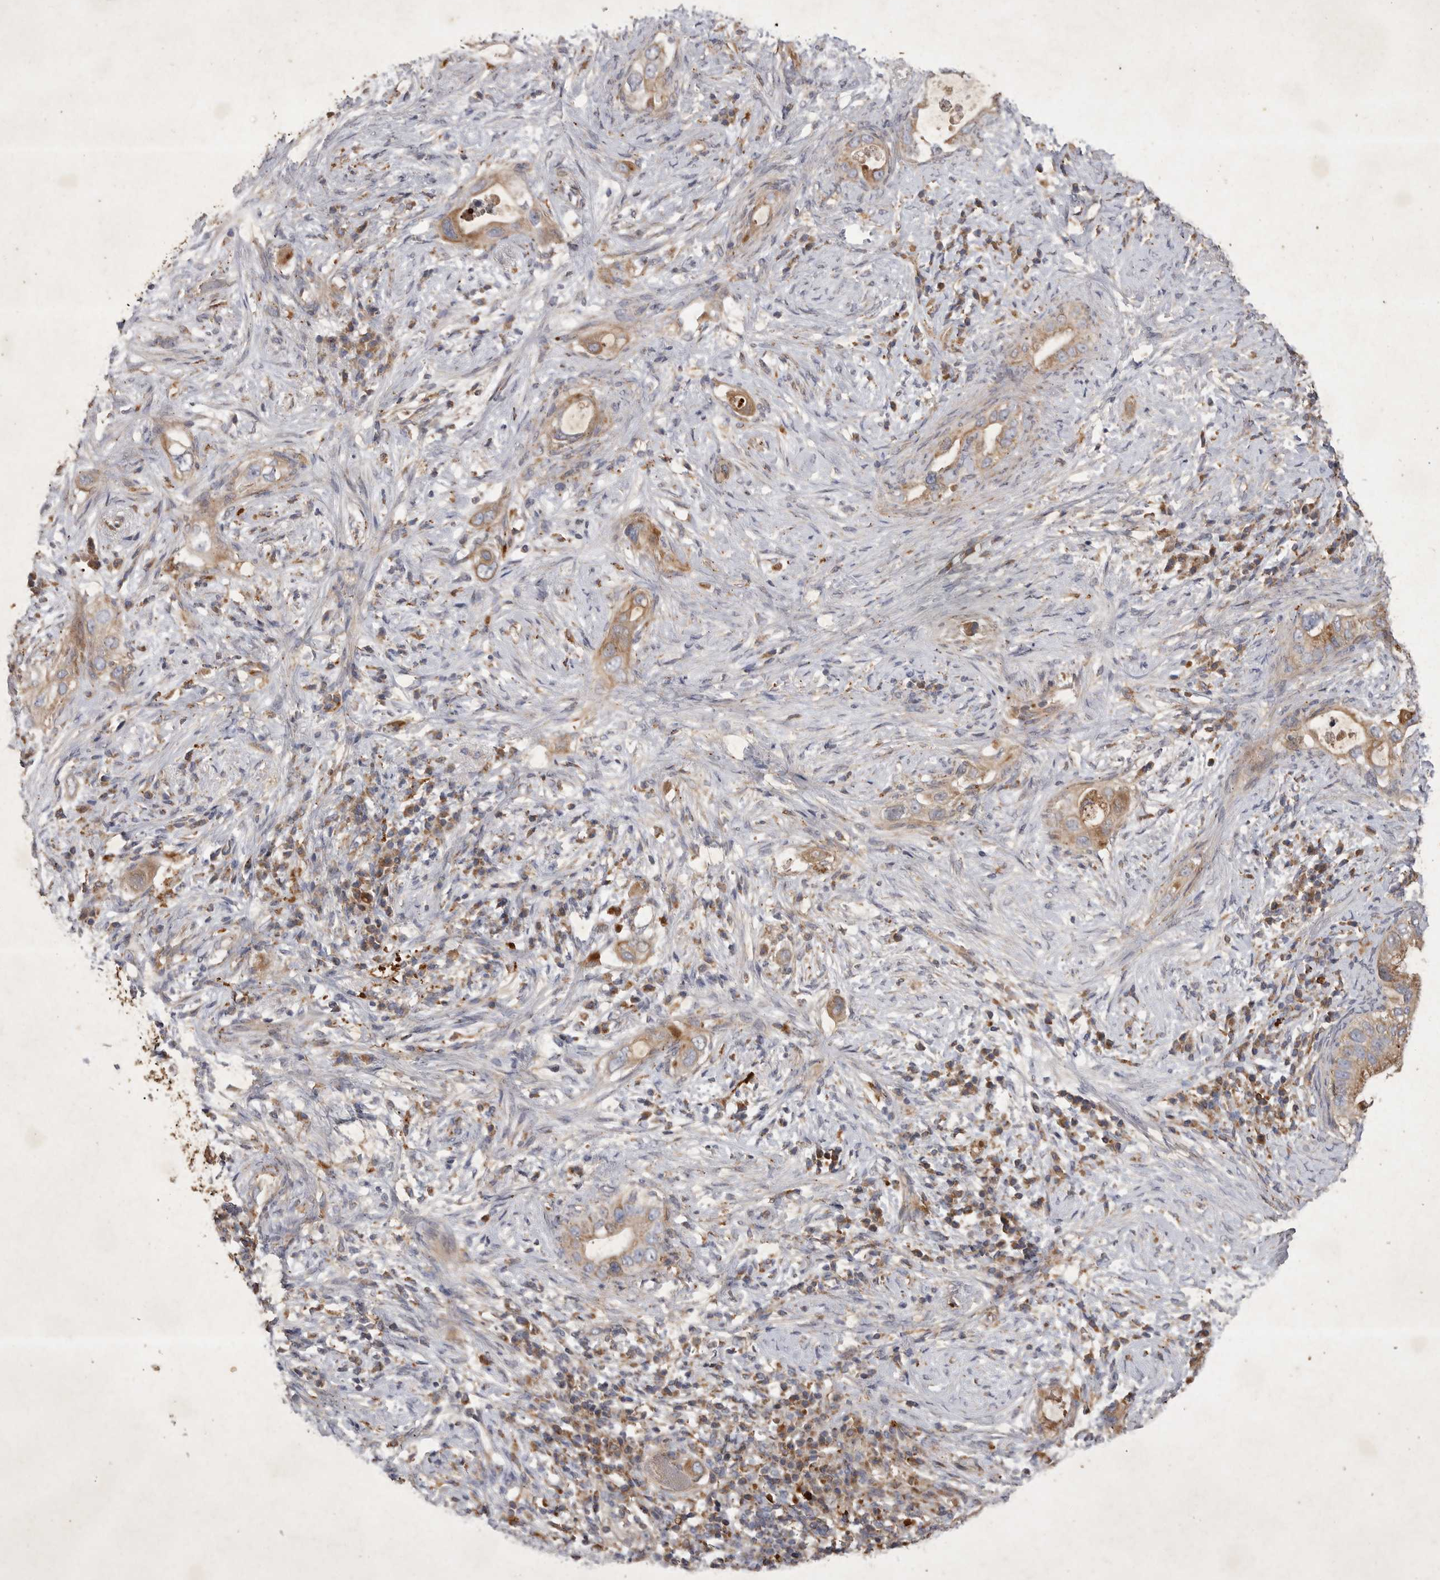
{"staining": {"intensity": "moderate", "quantity": ">75%", "location": "cytoplasmic/membranous"}, "tissue": "pancreatic cancer", "cell_type": "Tumor cells", "image_type": "cancer", "snomed": [{"axis": "morphology", "description": "Inflammation, NOS"}, {"axis": "morphology", "description": "Adenocarcinoma, NOS"}, {"axis": "topography", "description": "Pancreas"}], "caption": "Protein positivity by immunohistochemistry (IHC) reveals moderate cytoplasmic/membranous positivity in about >75% of tumor cells in pancreatic cancer.", "gene": "MRPL41", "patient": {"sex": "female", "age": 56}}